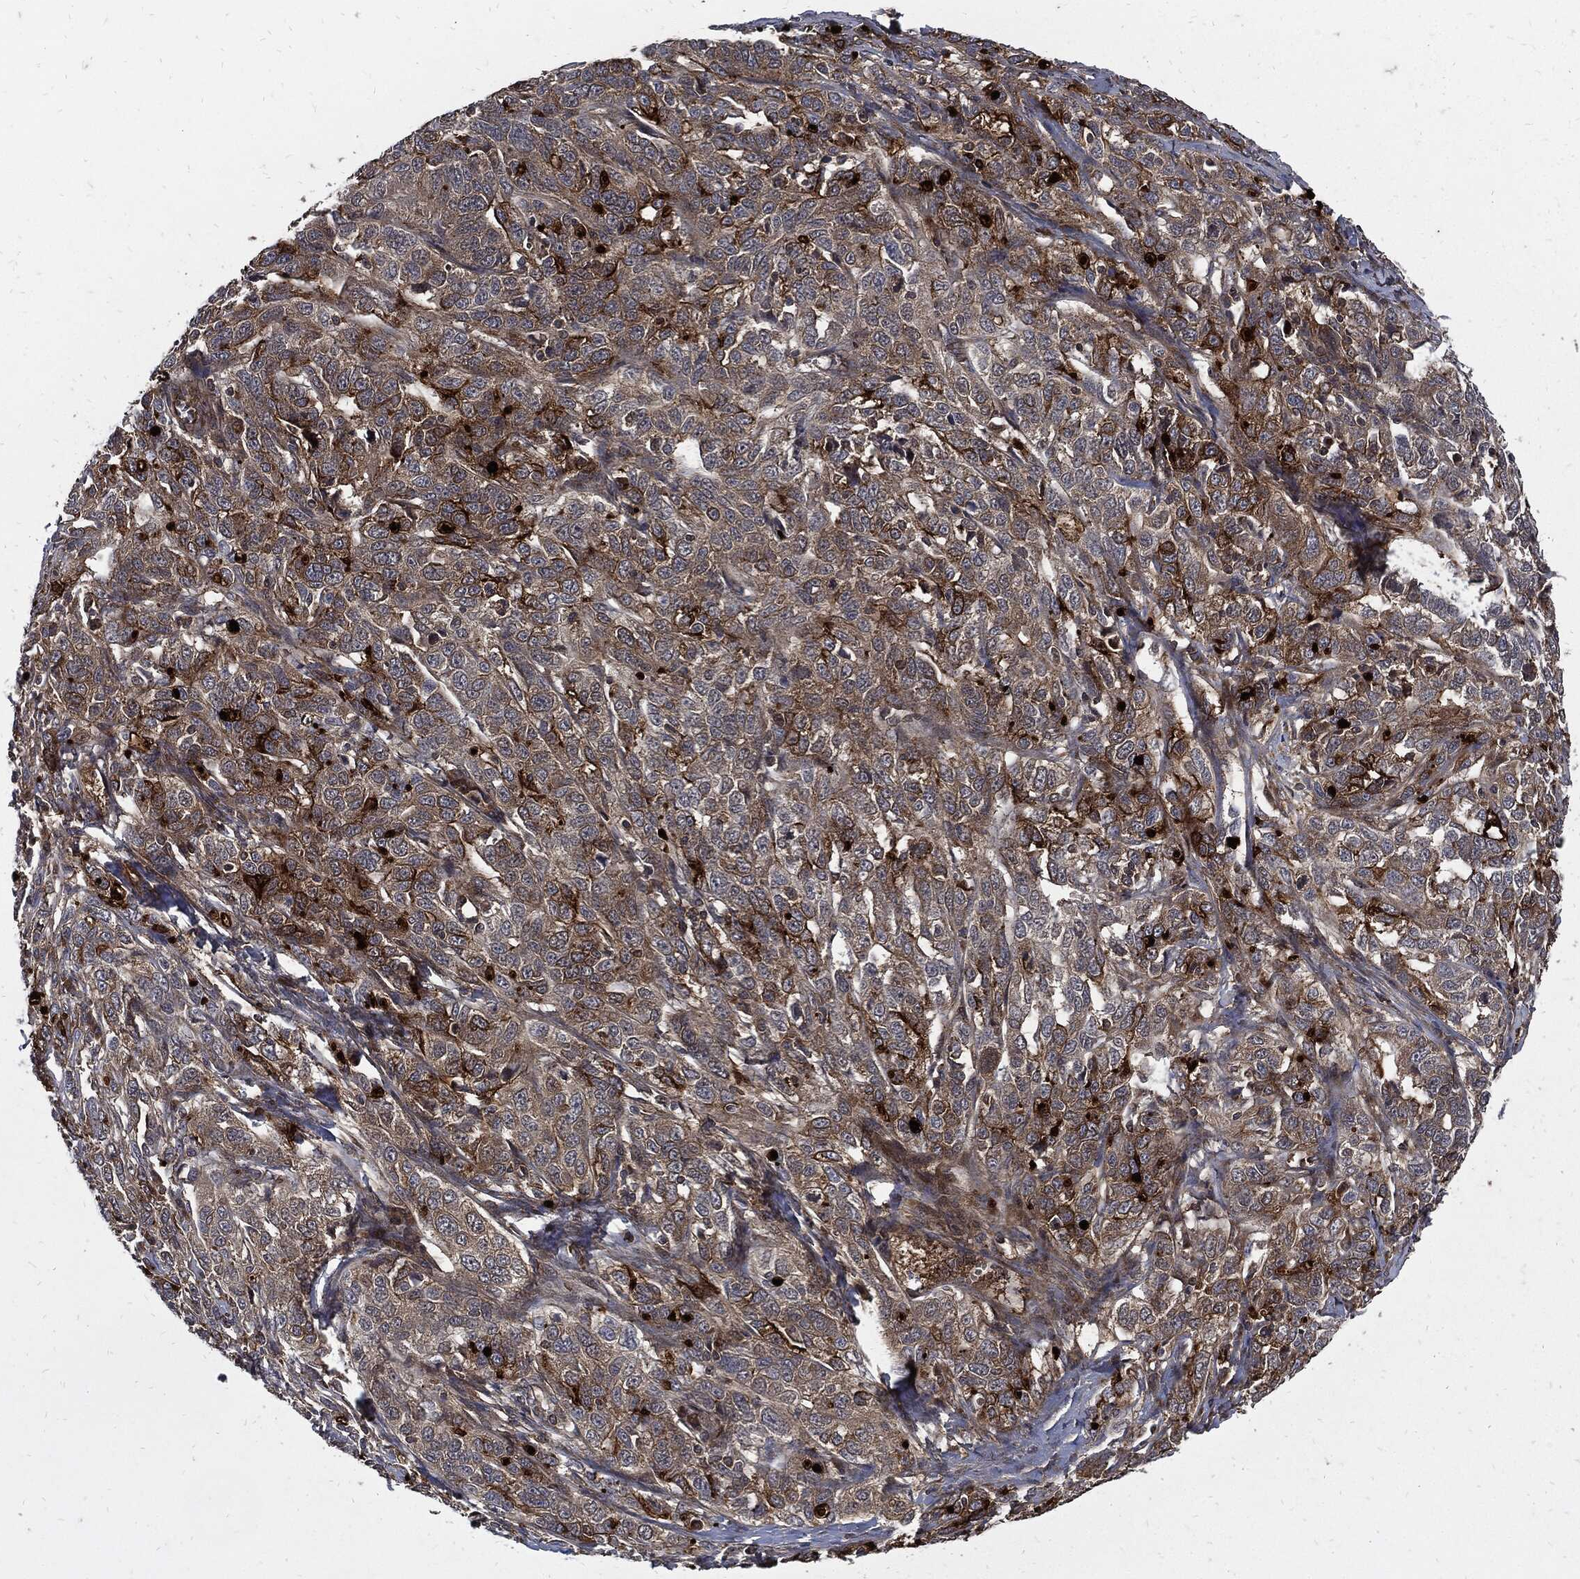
{"staining": {"intensity": "moderate", "quantity": "25%-75%", "location": "cytoplasmic/membranous"}, "tissue": "ovarian cancer", "cell_type": "Tumor cells", "image_type": "cancer", "snomed": [{"axis": "morphology", "description": "Cystadenocarcinoma, serous, NOS"}, {"axis": "topography", "description": "Ovary"}], "caption": "This is a micrograph of immunohistochemistry staining of ovarian cancer (serous cystadenocarcinoma), which shows moderate staining in the cytoplasmic/membranous of tumor cells.", "gene": "CLU", "patient": {"sex": "female", "age": 71}}